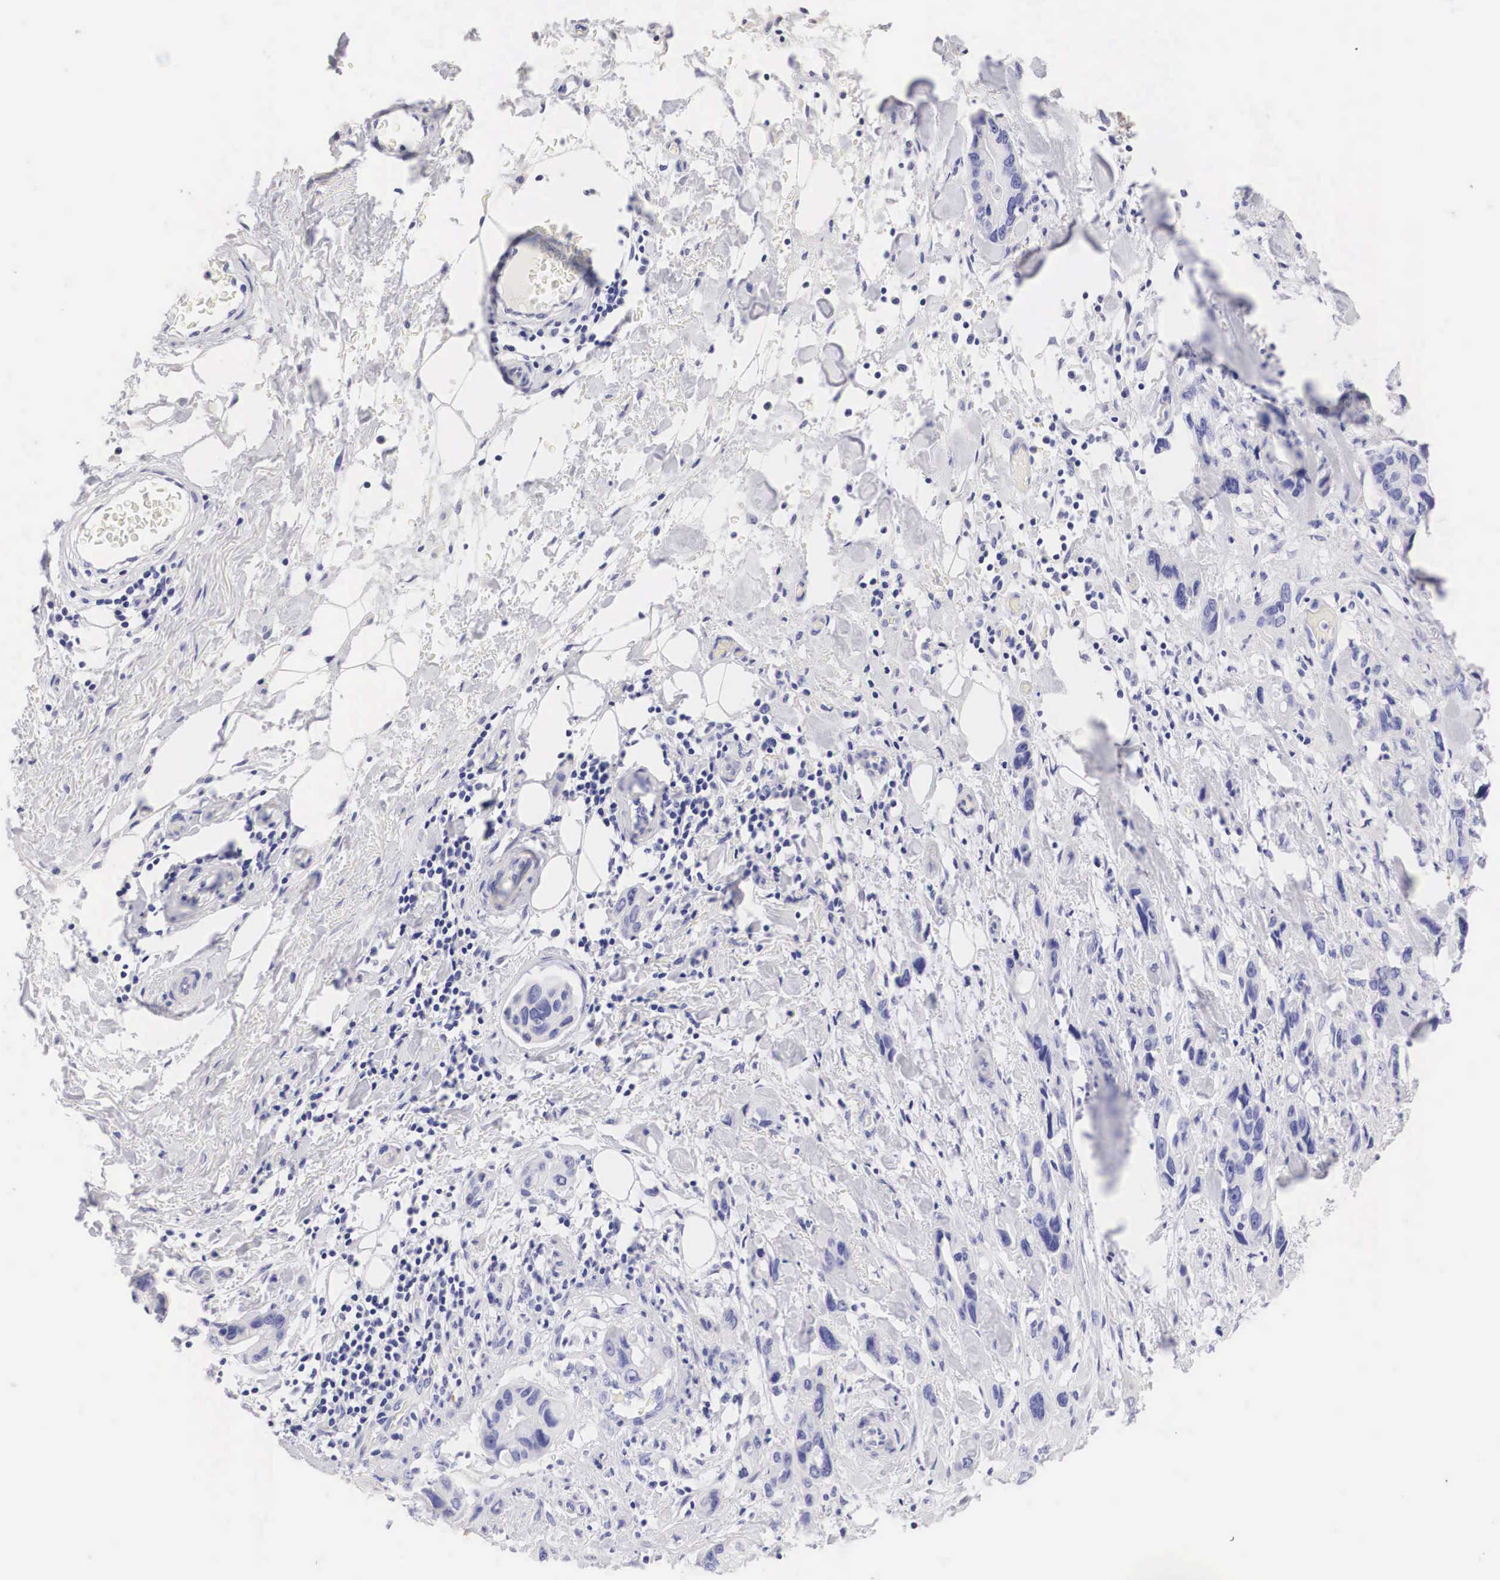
{"staining": {"intensity": "negative", "quantity": "none", "location": "none"}, "tissue": "stomach cancer", "cell_type": "Tumor cells", "image_type": "cancer", "snomed": [{"axis": "morphology", "description": "Adenocarcinoma, NOS"}, {"axis": "topography", "description": "Stomach, upper"}], "caption": "There is no significant positivity in tumor cells of stomach cancer.", "gene": "ERBB2", "patient": {"sex": "male", "age": 47}}